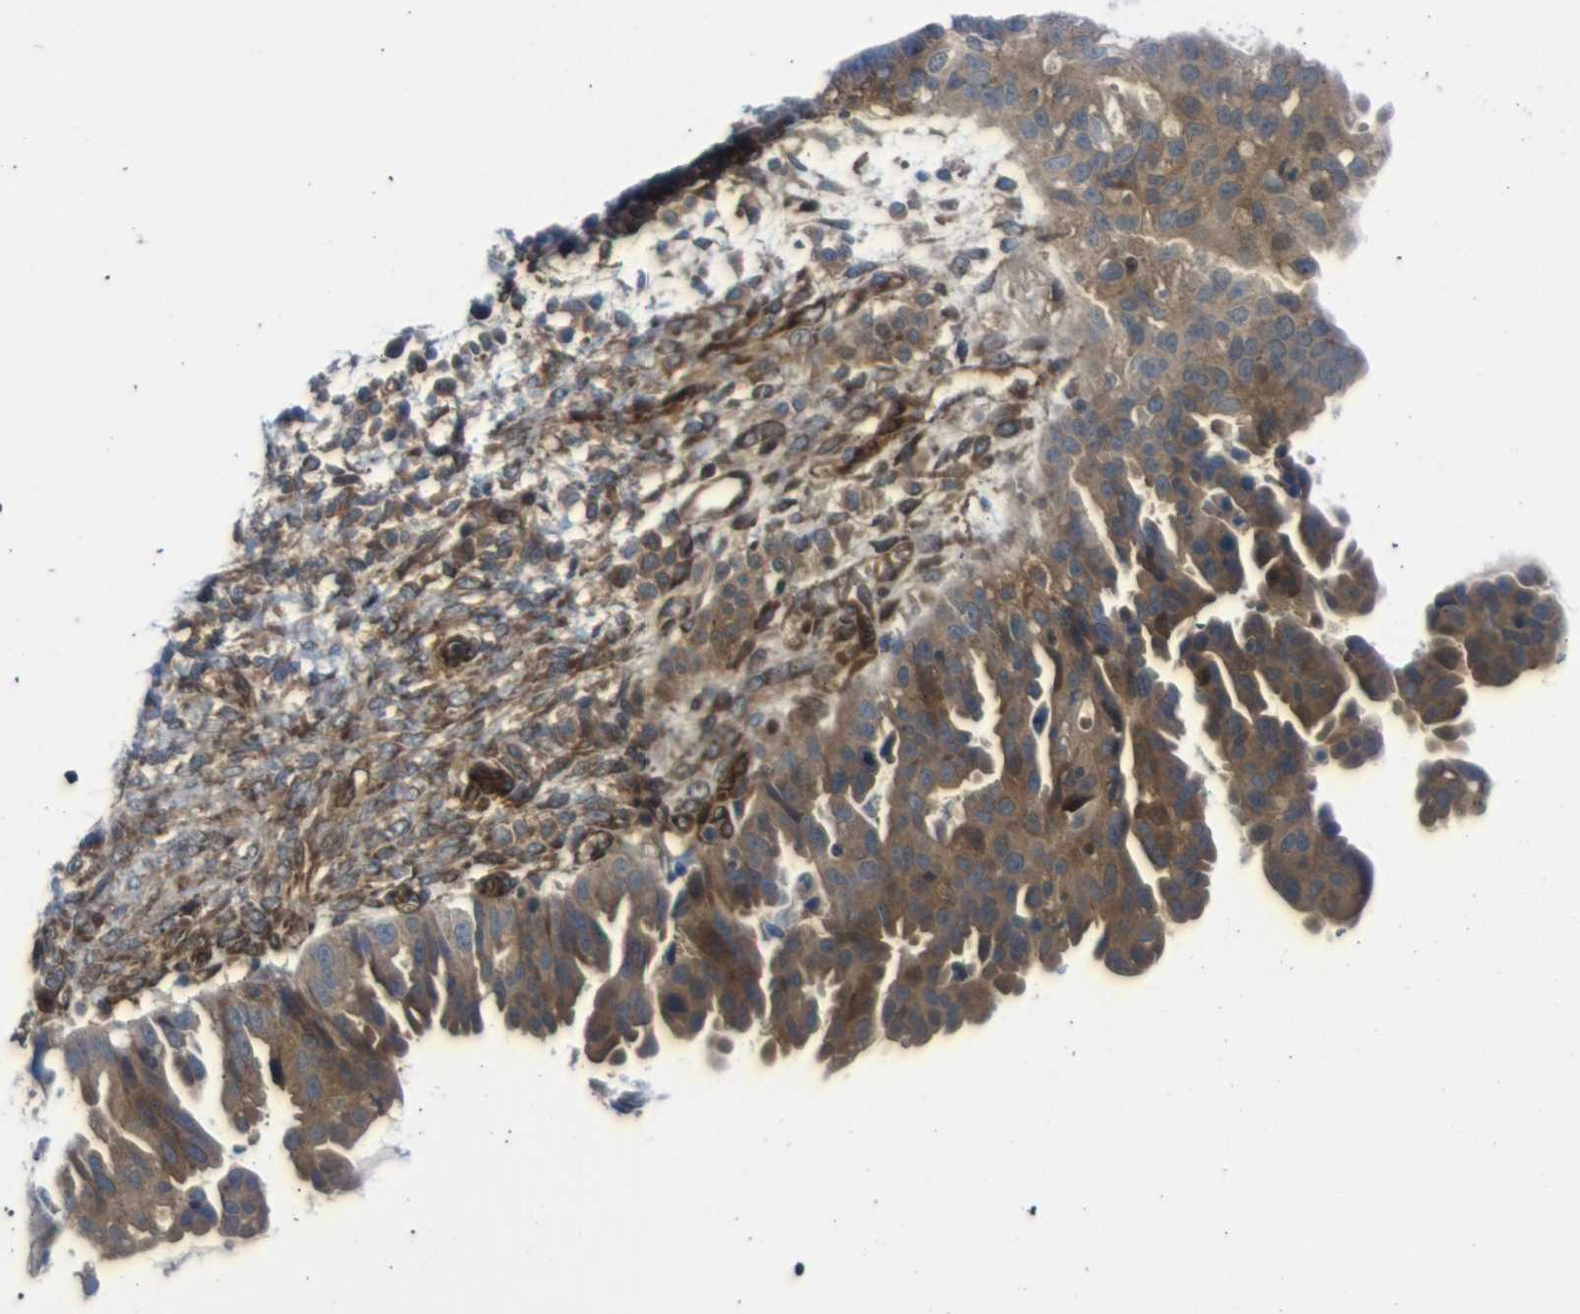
{"staining": {"intensity": "moderate", "quantity": ">75%", "location": "cytoplasmic/membranous"}, "tissue": "ovarian cancer", "cell_type": "Tumor cells", "image_type": "cancer", "snomed": [{"axis": "morphology", "description": "Cystadenocarcinoma, serous, NOS"}, {"axis": "topography", "description": "Ovary"}], "caption": "DAB (3,3'-diaminobenzidine) immunohistochemical staining of human ovarian cancer displays moderate cytoplasmic/membranous protein staining in approximately >75% of tumor cells. (DAB IHC, brown staining for protein, blue staining for nuclei).", "gene": "PARP14", "patient": {"sex": "female", "age": 58}}